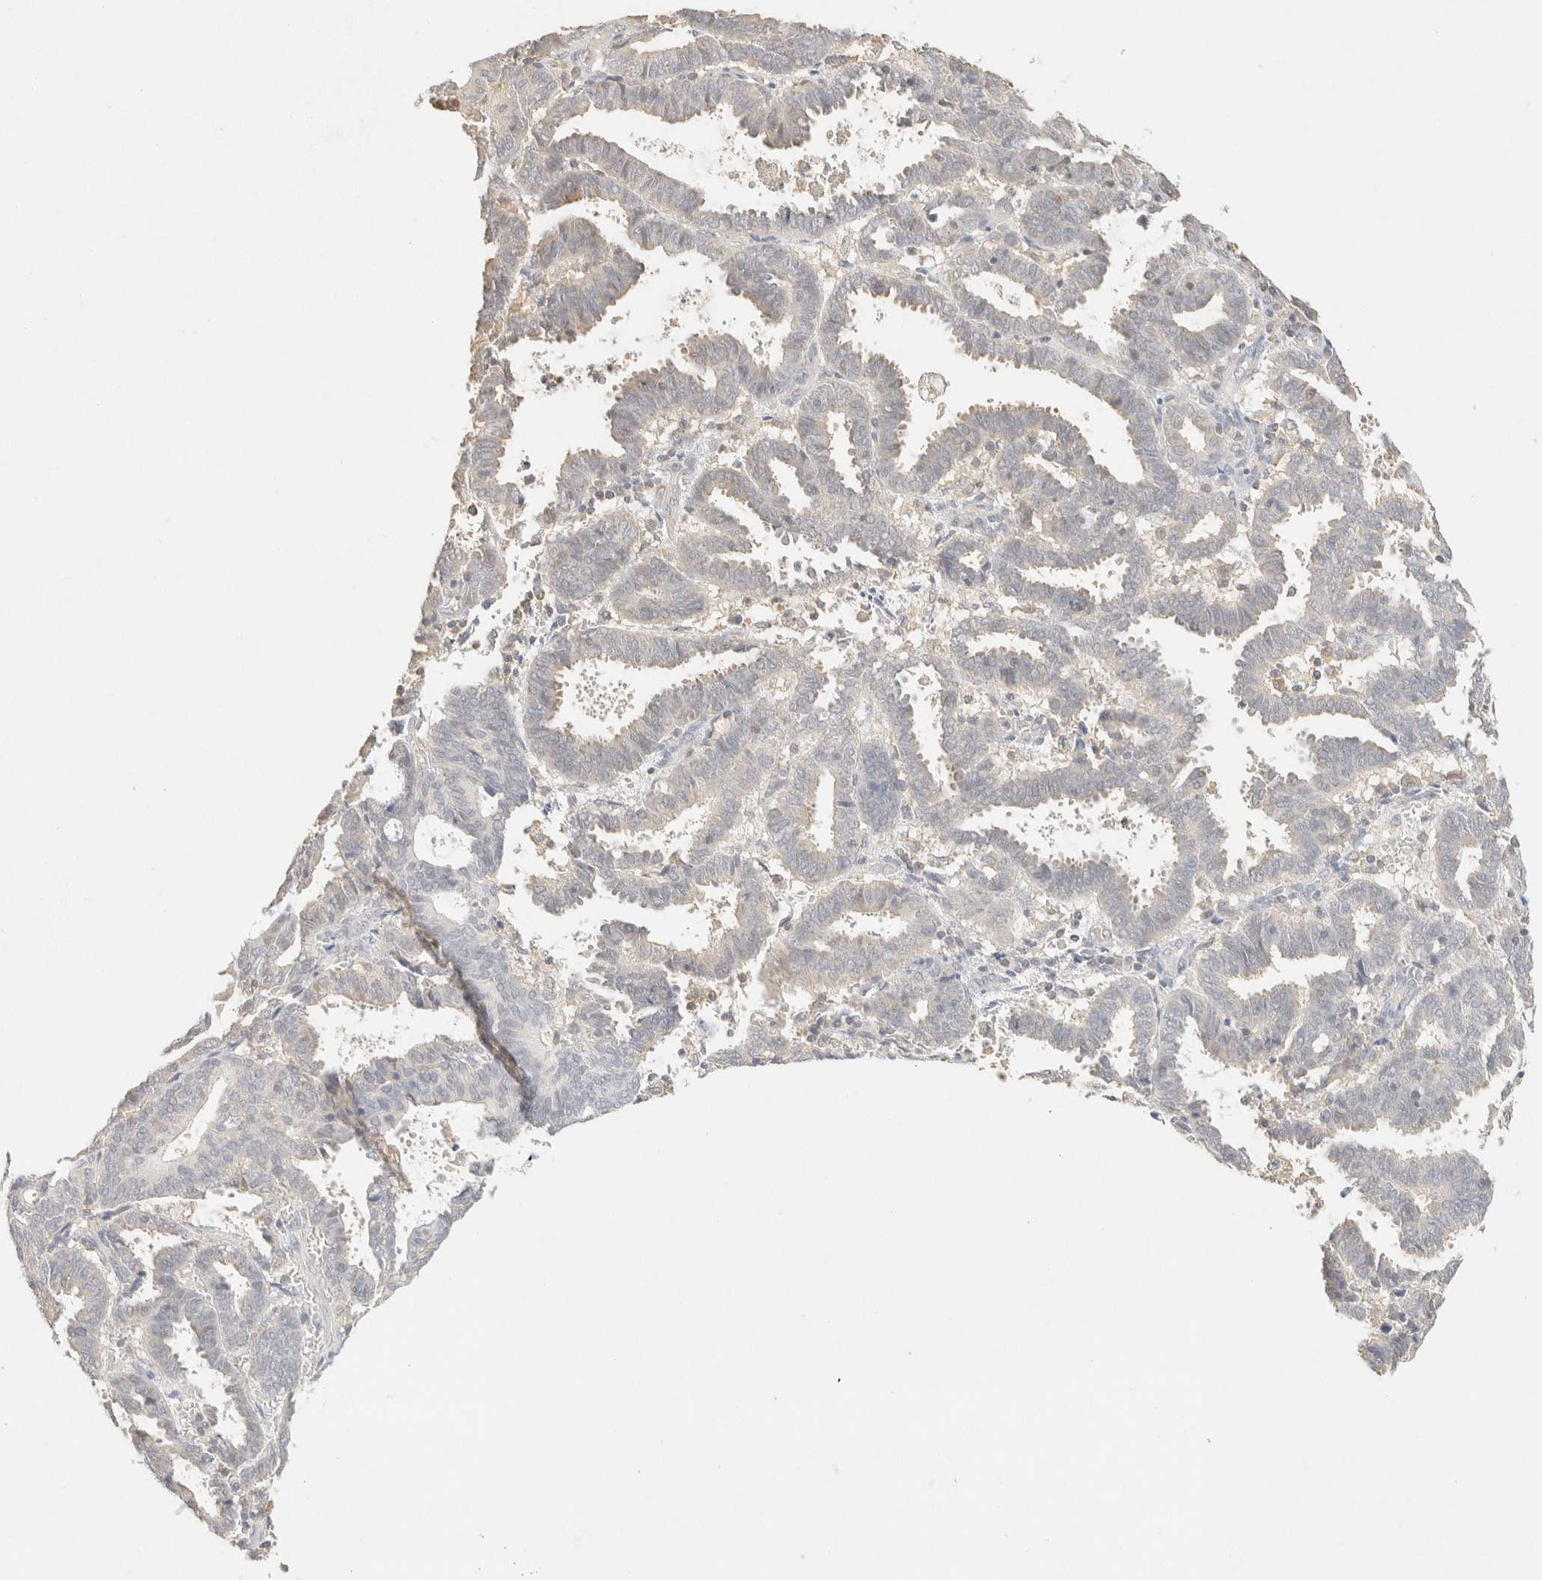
{"staining": {"intensity": "negative", "quantity": "none", "location": "none"}, "tissue": "endometrial cancer", "cell_type": "Tumor cells", "image_type": "cancer", "snomed": [{"axis": "morphology", "description": "Adenocarcinoma, NOS"}, {"axis": "topography", "description": "Uterus"}], "caption": "DAB (3,3'-diaminobenzidine) immunohistochemical staining of human endometrial cancer (adenocarcinoma) shows no significant staining in tumor cells. (Brightfield microscopy of DAB immunohistochemistry (IHC) at high magnification).", "gene": "TIMD4", "patient": {"sex": "female", "age": 83}}